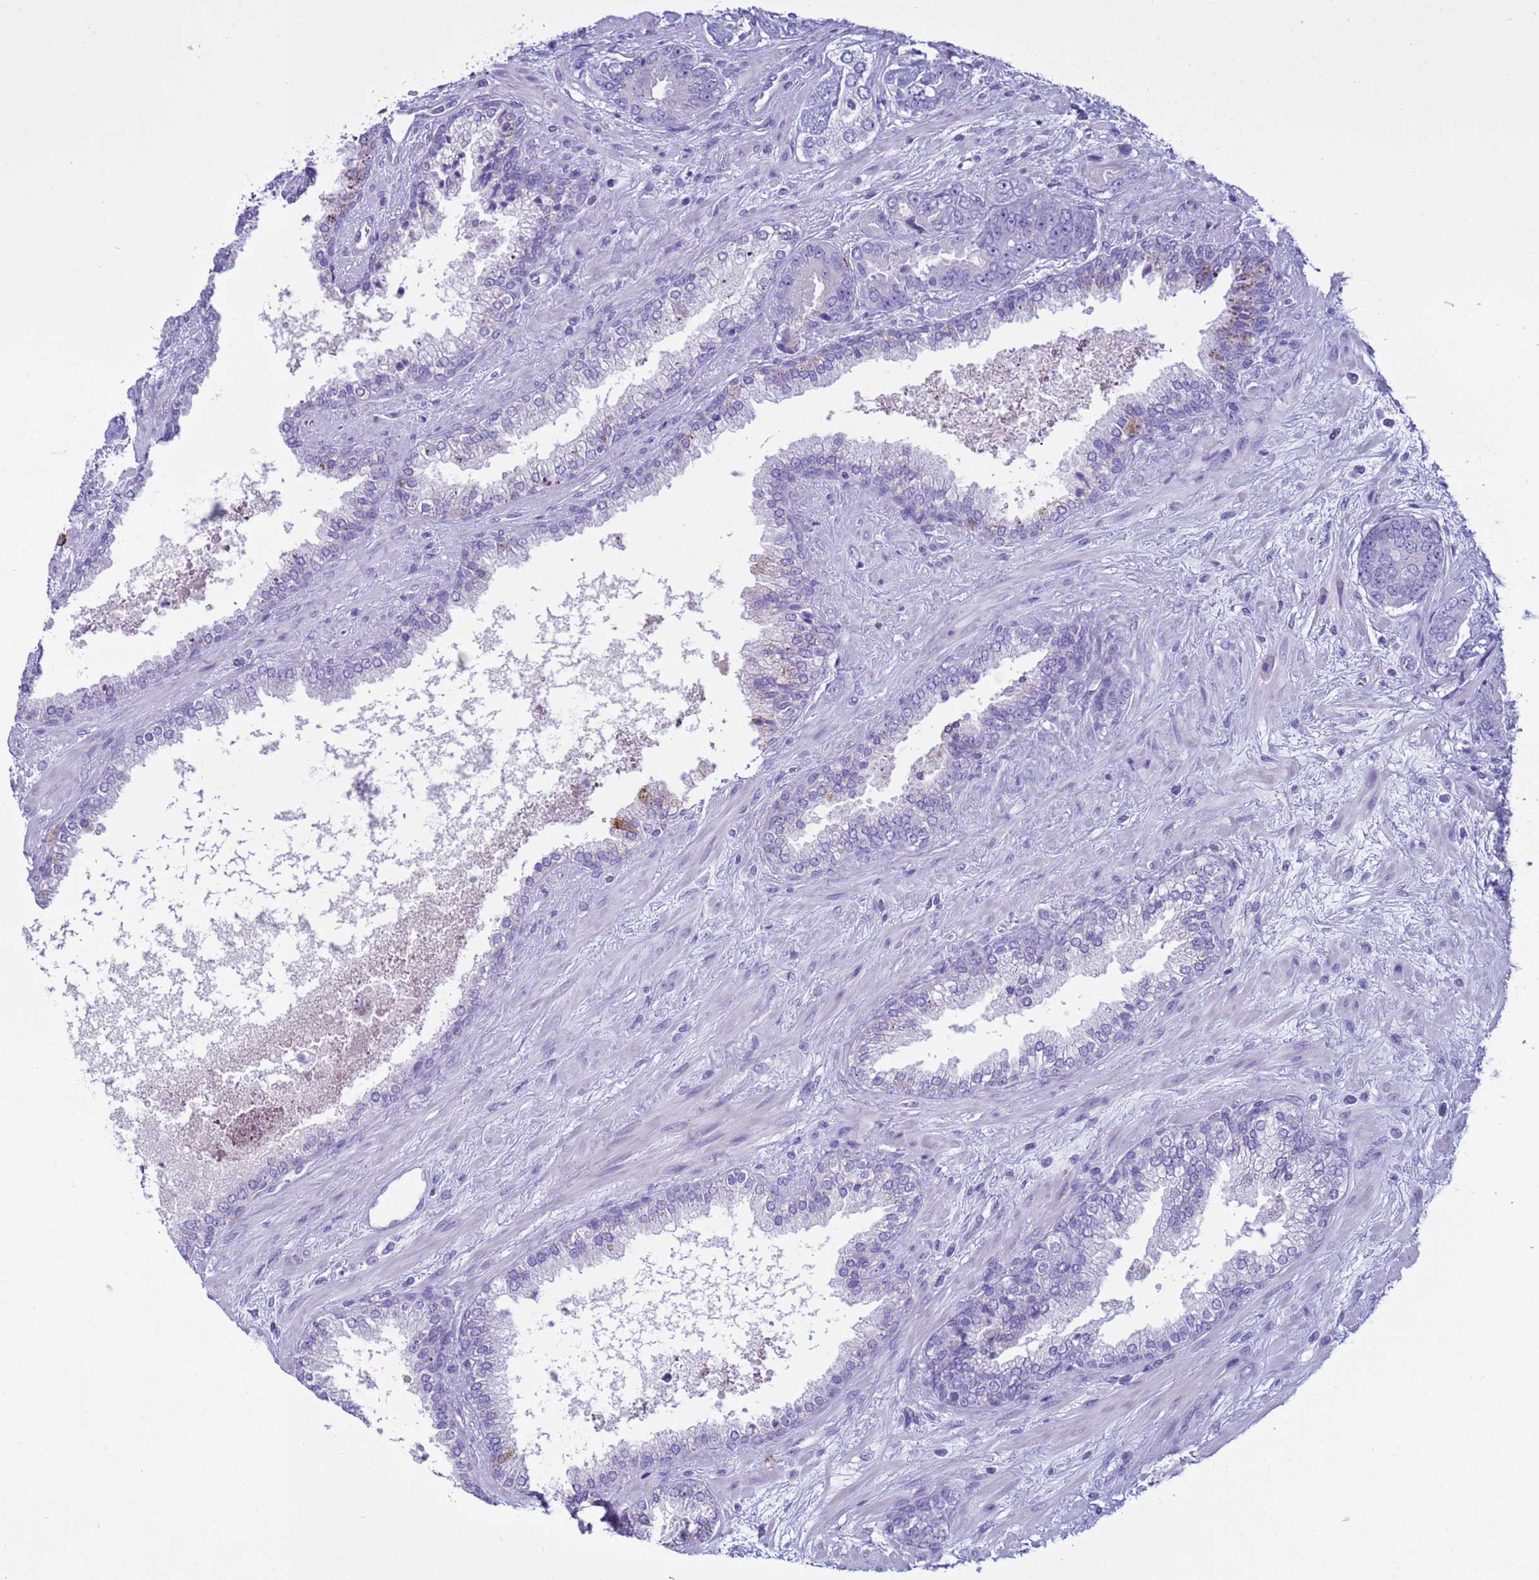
{"staining": {"intensity": "negative", "quantity": "none", "location": "none"}, "tissue": "prostate cancer", "cell_type": "Tumor cells", "image_type": "cancer", "snomed": [{"axis": "morphology", "description": "Adenocarcinoma, High grade"}, {"axis": "topography", "description": "Prostate"}], "caption": "This is an immunohistochemistry (IHC) image of human high-grade adenocarcinoma (prostate). There is no positivity in tumor cells.", "gene": "CST4", "patient": {"sex": "male", "age": 71}}